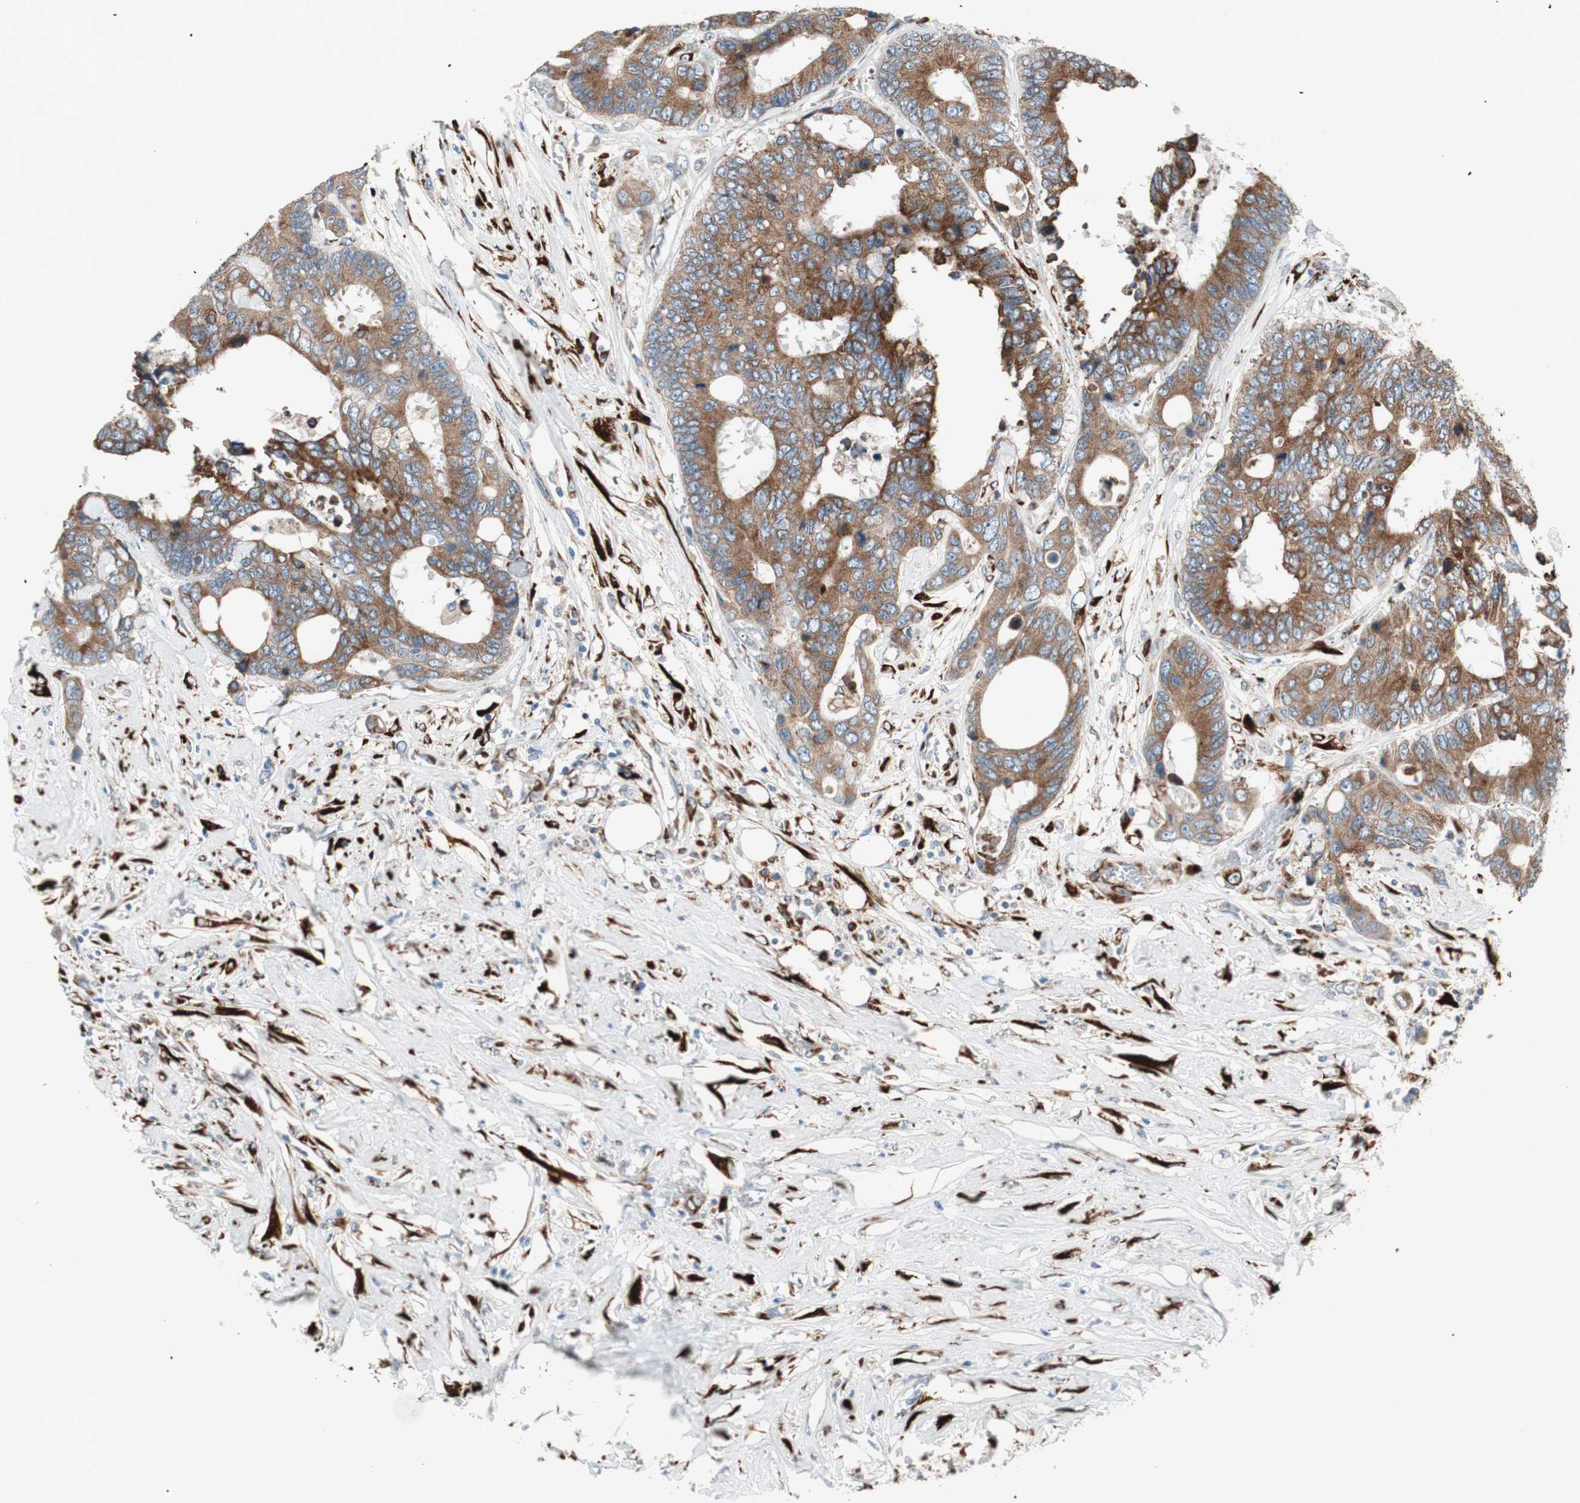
{"staining": {"intensity": "moderate", "quantity": ">75%", "location": "cytoplasmic/membranous"}, "tissue": "colorectal cancer", "cell_type": "Tumor cells", "image_type": "cancer", "snomed": [{"axis": "morphology", "description": "Adenocarcinoma, NOS"}, {"axis": "topography", "description": "Rectum"}], "caption": "Approximately >75% of tumor cells in human colorectal cancer (adenocarcinoma) show moderate cytoplasmic/membranous protein expression as visualized by brown immunohistochemical staining.", "gene": "P4HTM", "patient": {"sex": "male", "age": 55}}